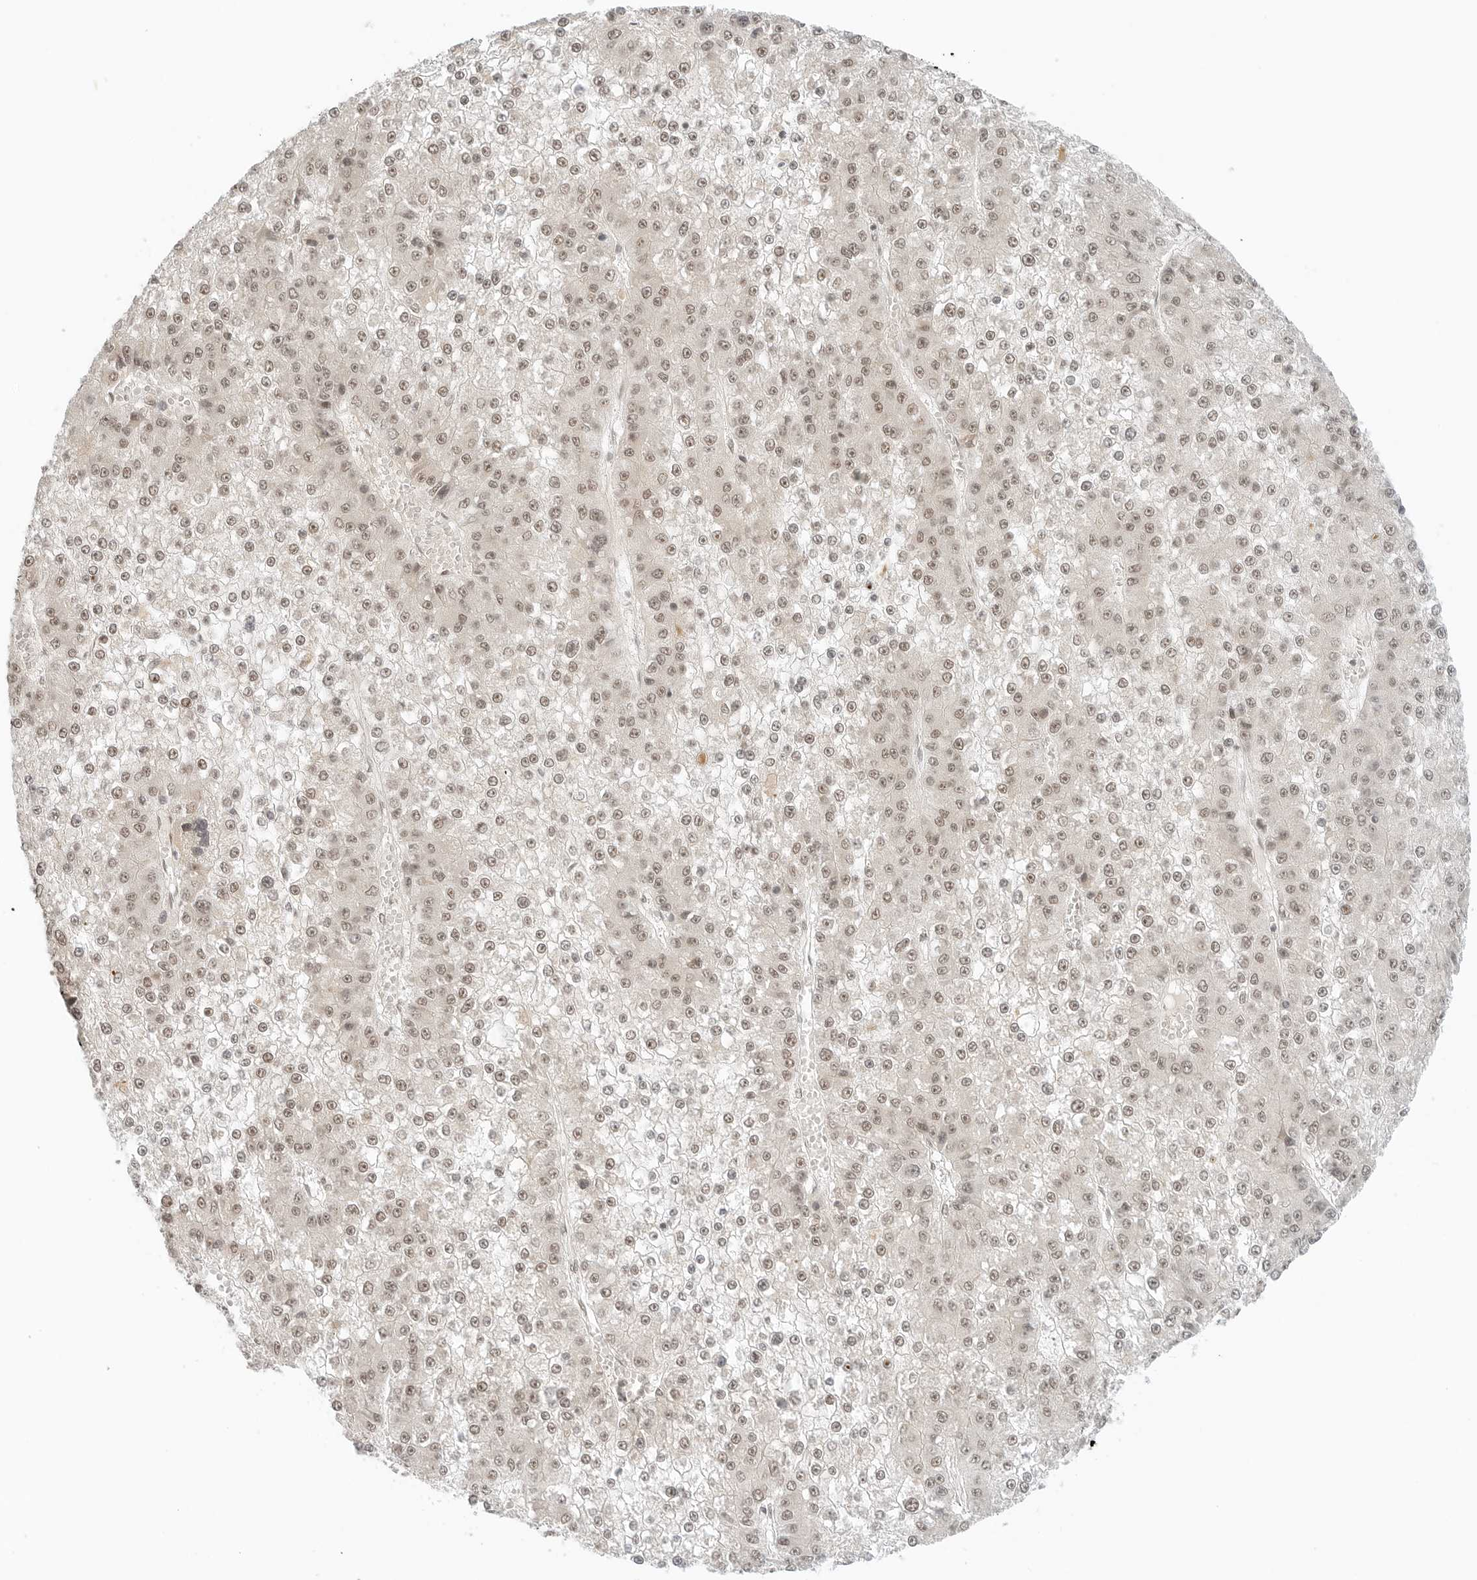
{"staining": {"intensity": "weak", "quantity": ">75%", "location": "nuclear"}, "tissue": "liver cancer", "cell_type": "Tumor cells", "image_type": "cancer", "snomed": [{"axis": "morphology", "description": "Carcinoma, Hepatocellular, NOS"}, {"axis": "topography", "description": "Liver"}], "caption": "Weak nuclear positivity for a protein is identified in about >75% of tumor cells of hepatocellular carcinoma (liver) using IHC.", "gene": "NEO1", "patient": {"sex": "female", "age": 73}}